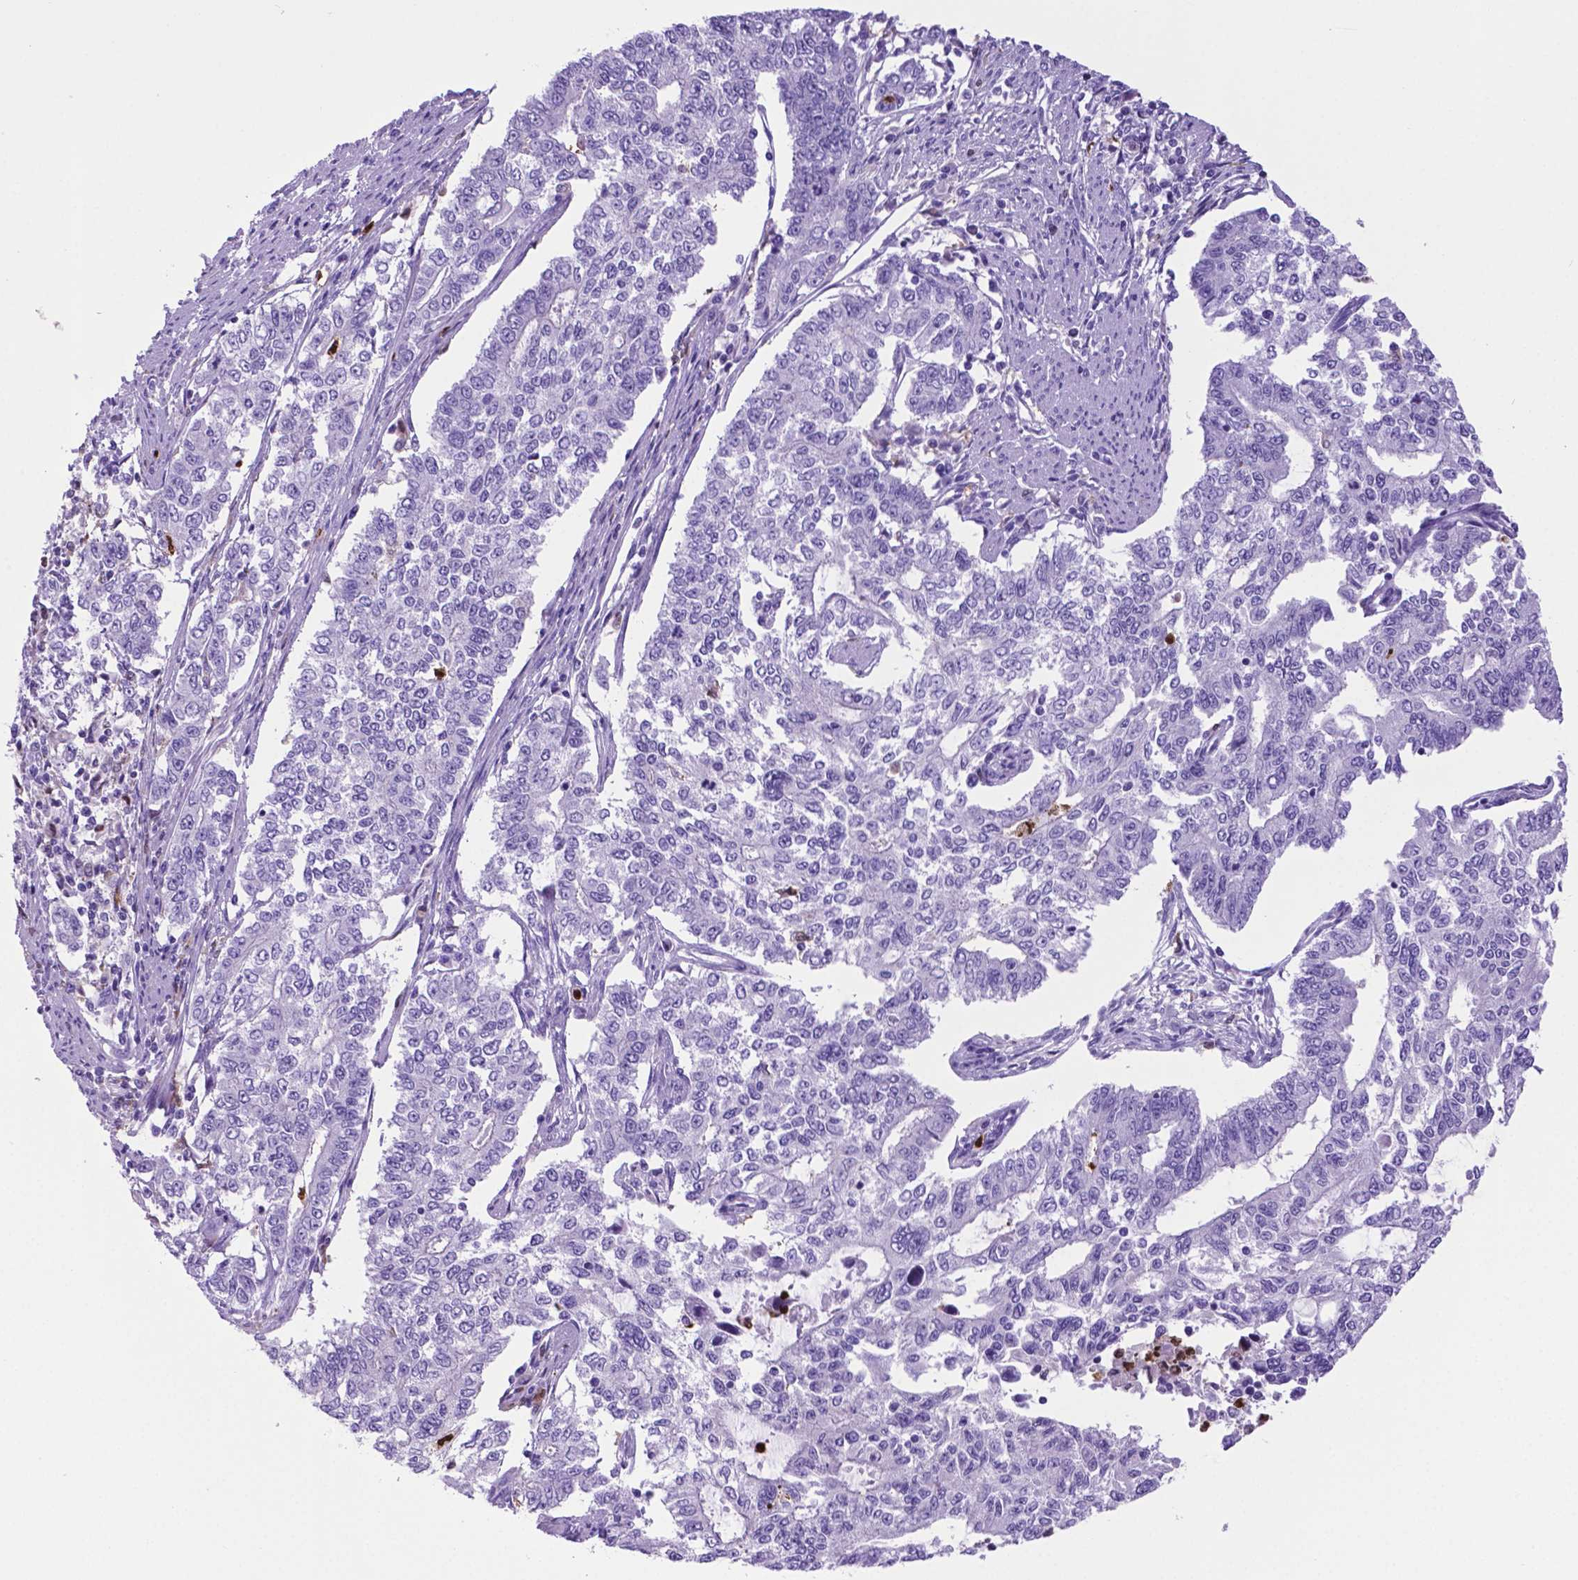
{"staining": {"intensity": "negative", "quantity": "none", "location": "none"}, "tissue": "endometrial cancer", "cell_type": "Tumor cells", "image_type": "cancer", "snomed": [{"axis": "morphology", "description": "Adenocarcinoma, NOS"}, {"axis": "topography", "description": "Uterus"}], "caption": "Tumor cells are negative for brown protein staining in endometrial cancer.", "gene": "LZTR1", "patient": {"sex": "female", "age": 59}}